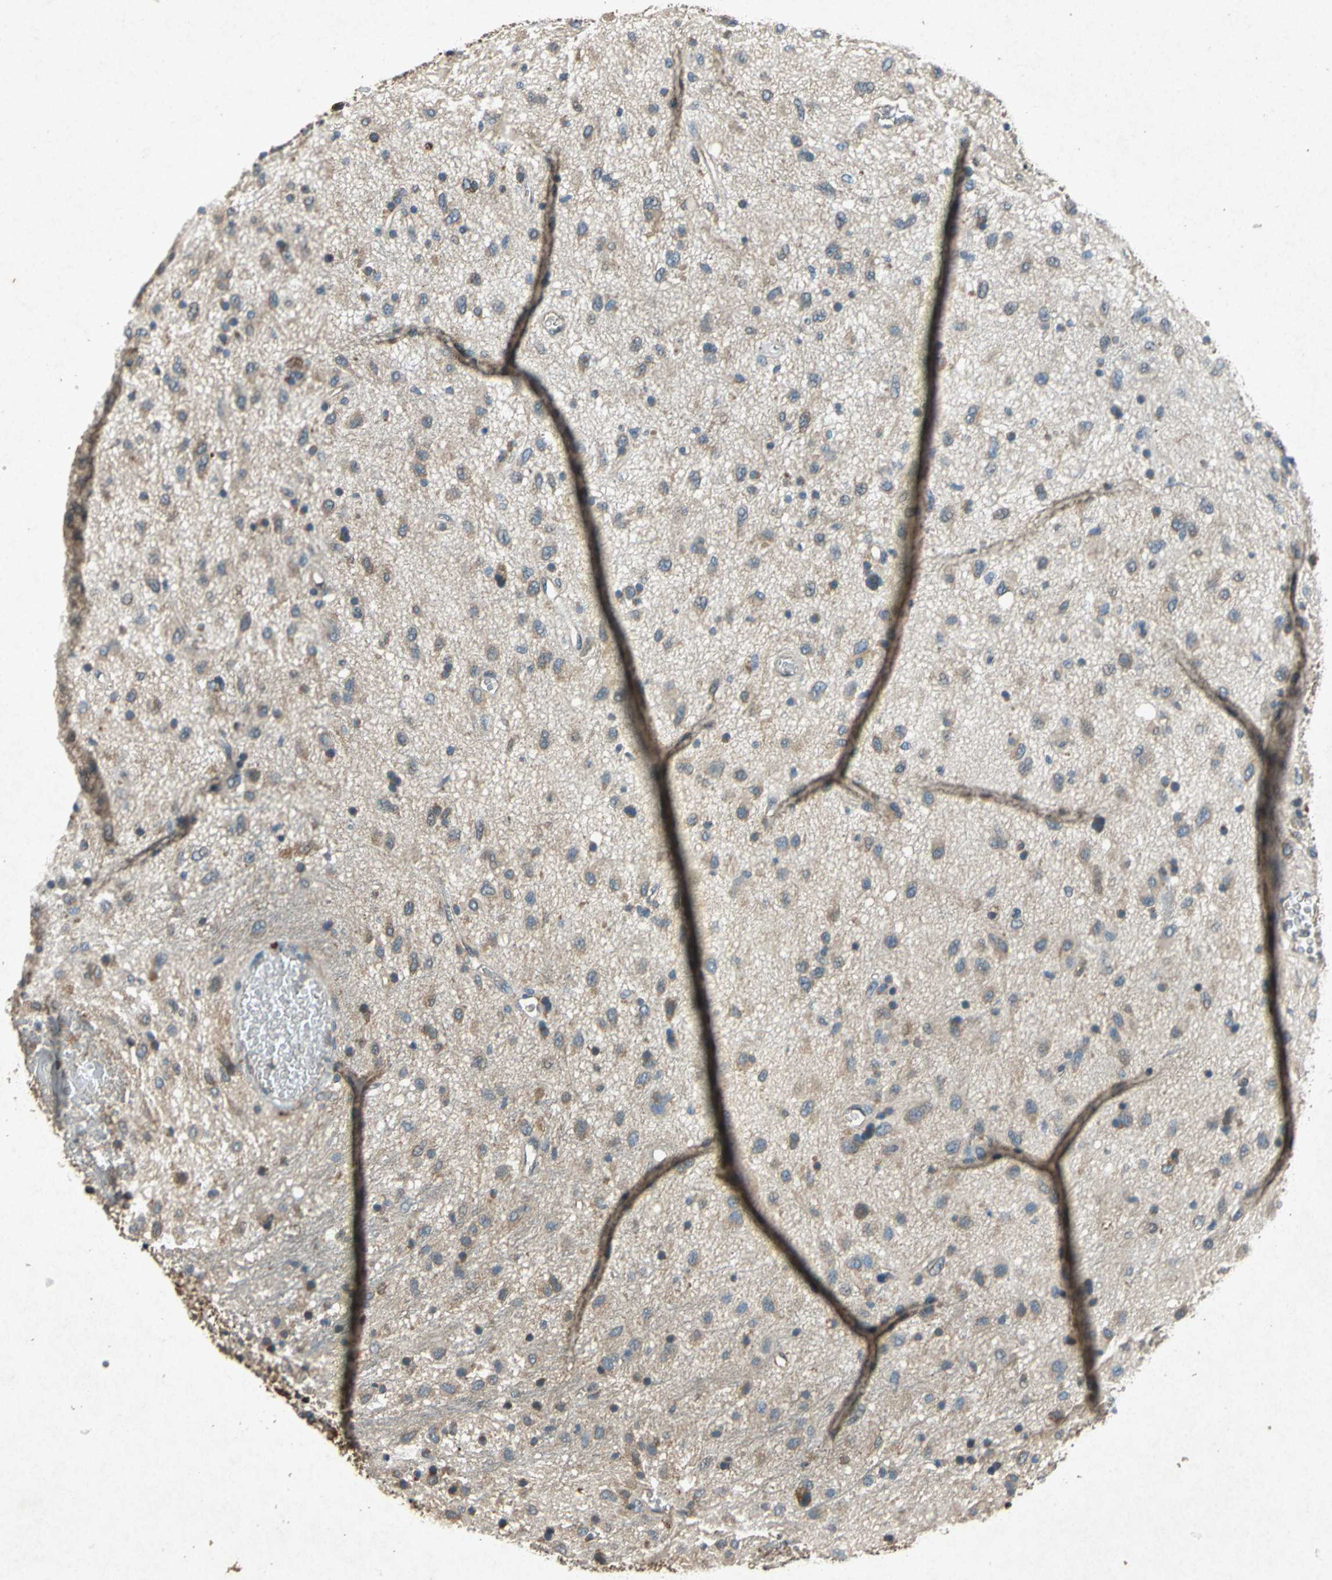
{"staining": {"intensity": "weak", "quantity": ">75%", "location": "cytoplasmic/membranous"}, "tissue": "glioma", "cell_type": "Tumor cells", "image_type": "cancer", "snomed": [{"axis": "morphology", "description": "Glioma, malignant, Low grade"}, {"axis": "topography", "description": "Brain"}], "caption": "Malignant glioma (low-grade) was stained to show a protein in brown. There is low levels of weak cytoplasmic/membranous positivity in approximately >75% of tumor cells.", "gene": "HSP90AB1", "patient": {"sex": "male", "age": 77}}